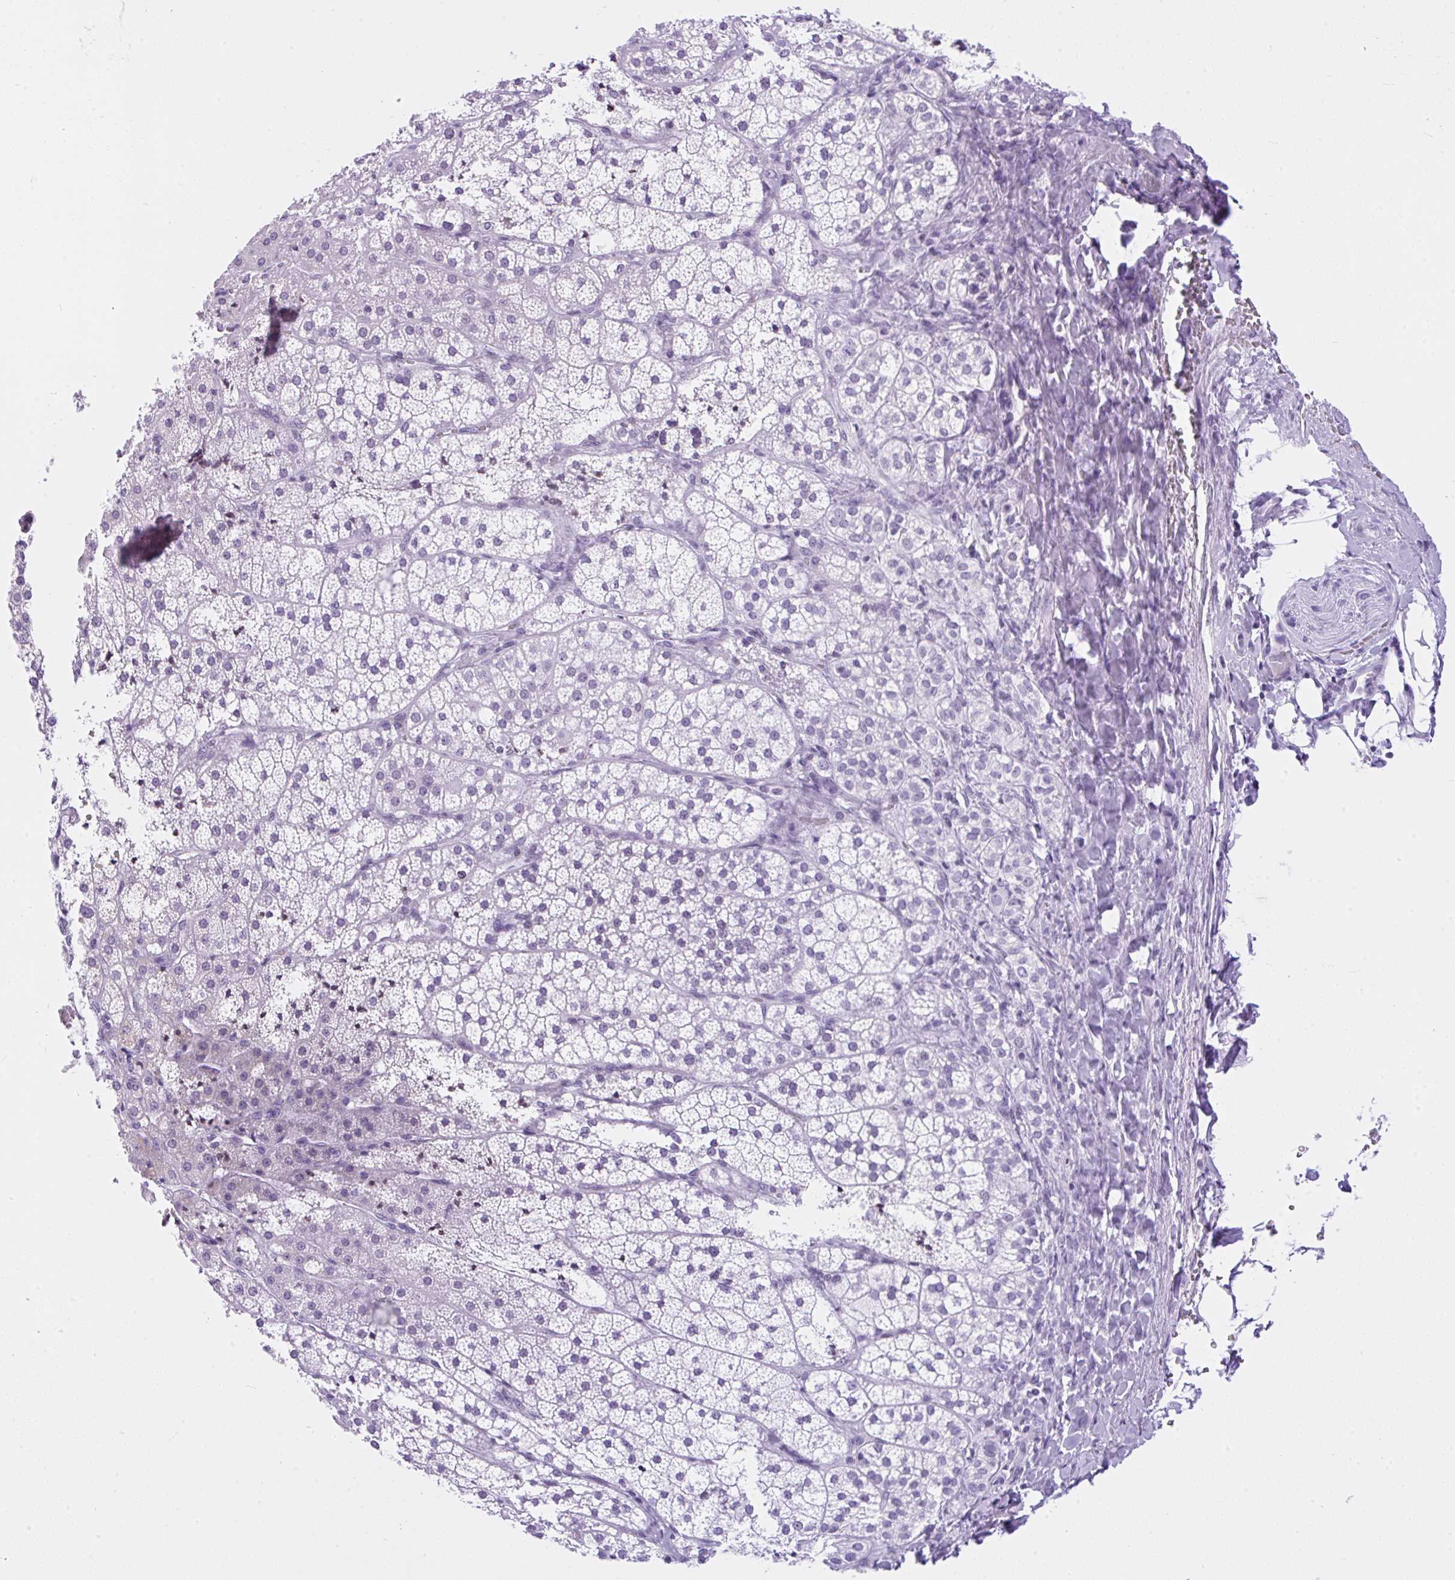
{"staining": {"intensity": "negative", "quantity": "none", "location": "none"}, "tissue": "adrenal gland", "cell_type": "Glandular cells", "image_type": "normal", "snomed": [{"axis": "morphology", "description": "Normal tissue, NOS"}, {"axis": "topography", "description": "Adrenal gland"}], "caption": "A high-resolution image shows immunohistochemistry staining of normal adrenal gland, which exhibits no significant expression in glandular cells. Nuclei are stained in blue.", "gene": "KRT27", "patient": {"sex": "male", "age": 53}}